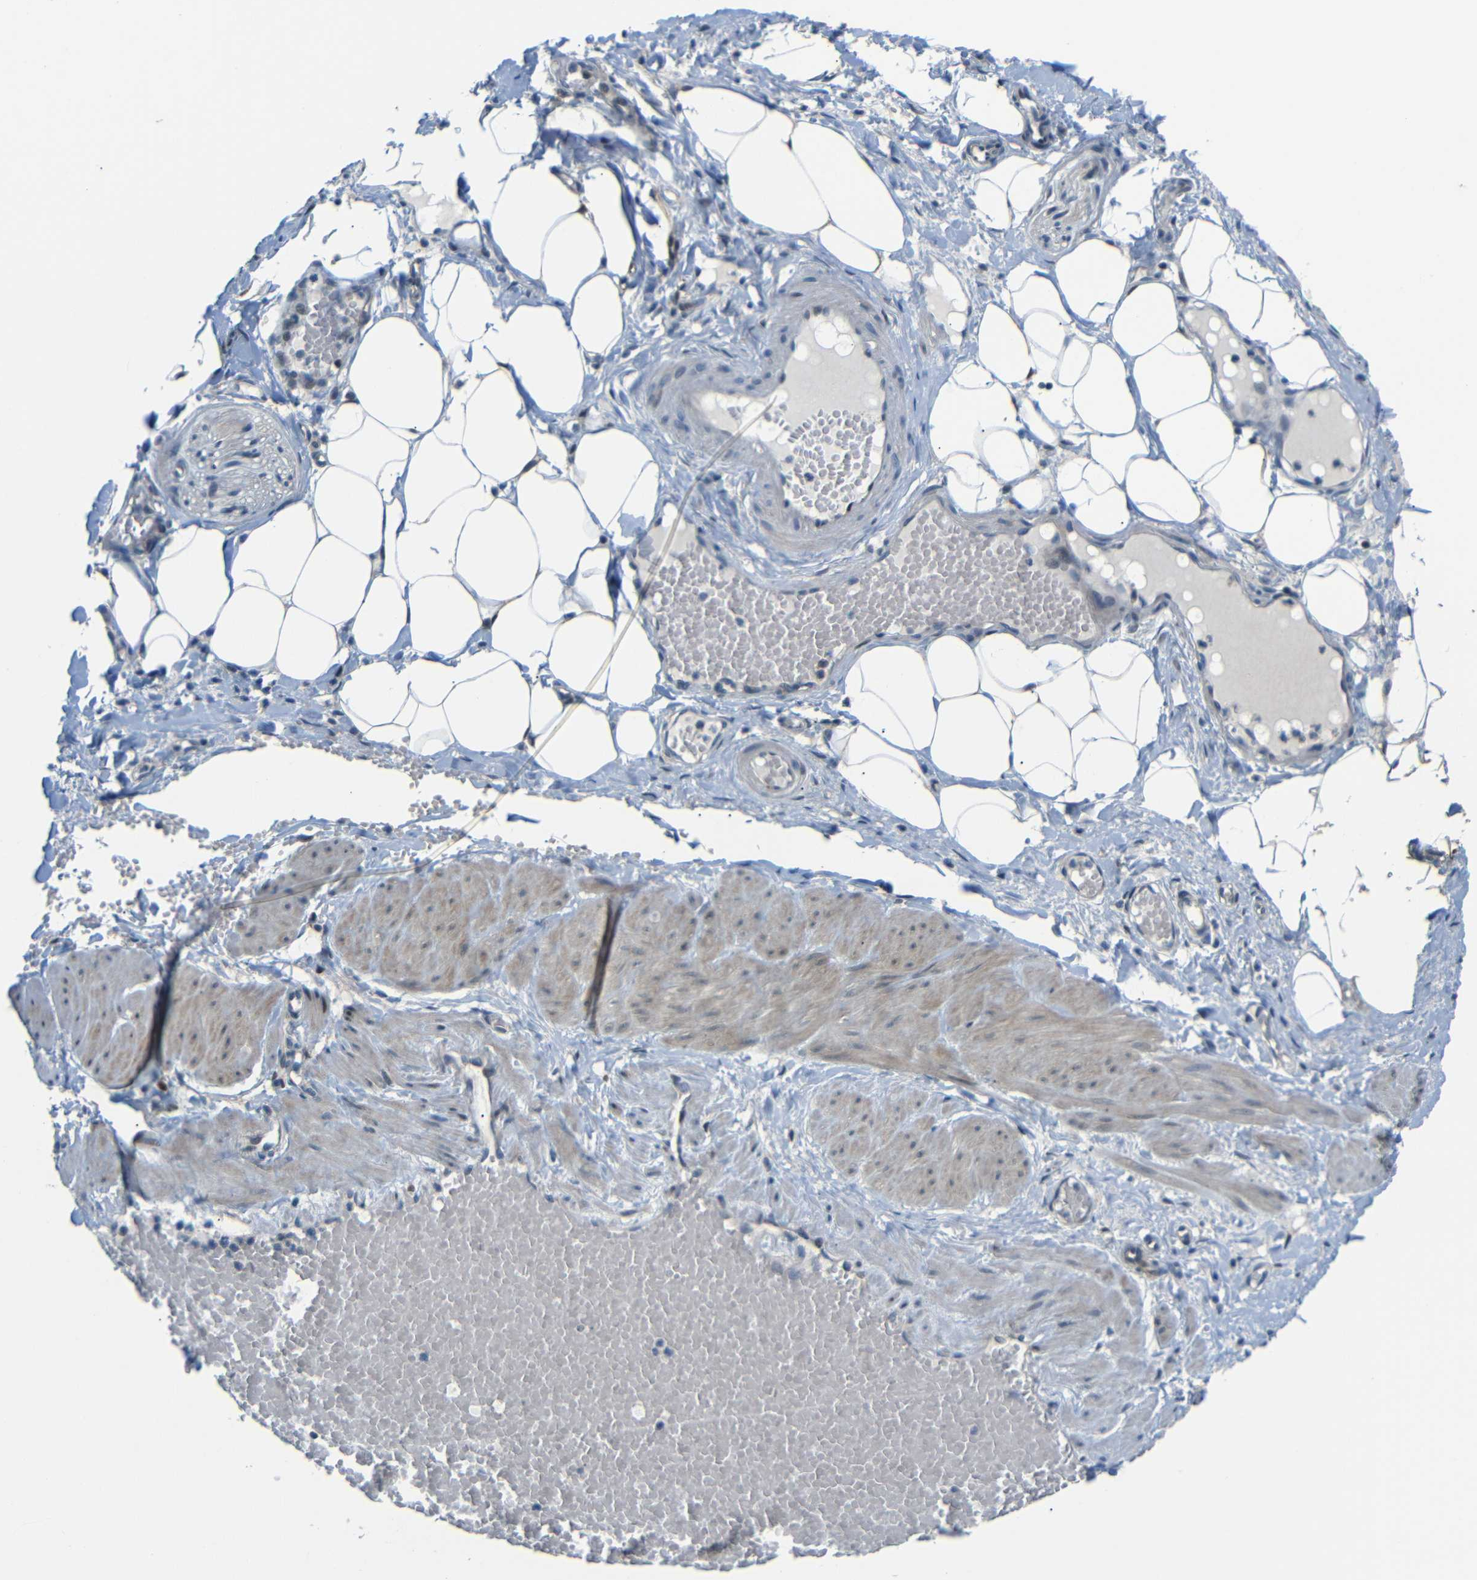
{"staining": {"intensity": "moderate", "quantity": ">75%", "location": "nuclear"}, "tissue": "adipose tissue", "cell_type": "Adipocytes", "image_type": "normal", "snomed": [{"axis": "morphology", "description": "Normal tissue, NOS"}, {"axis": "topography", "description": "Soft tissue"}, {"axis": "topography", "description": "Vascular tissue"}], "caption": "A brown stain shows moderate nuclear staining of a protein in adipocytes of unremarkable adipose tissue.", "gene": "SYDE1", "patient": {"sex": "female", "age": 35}}